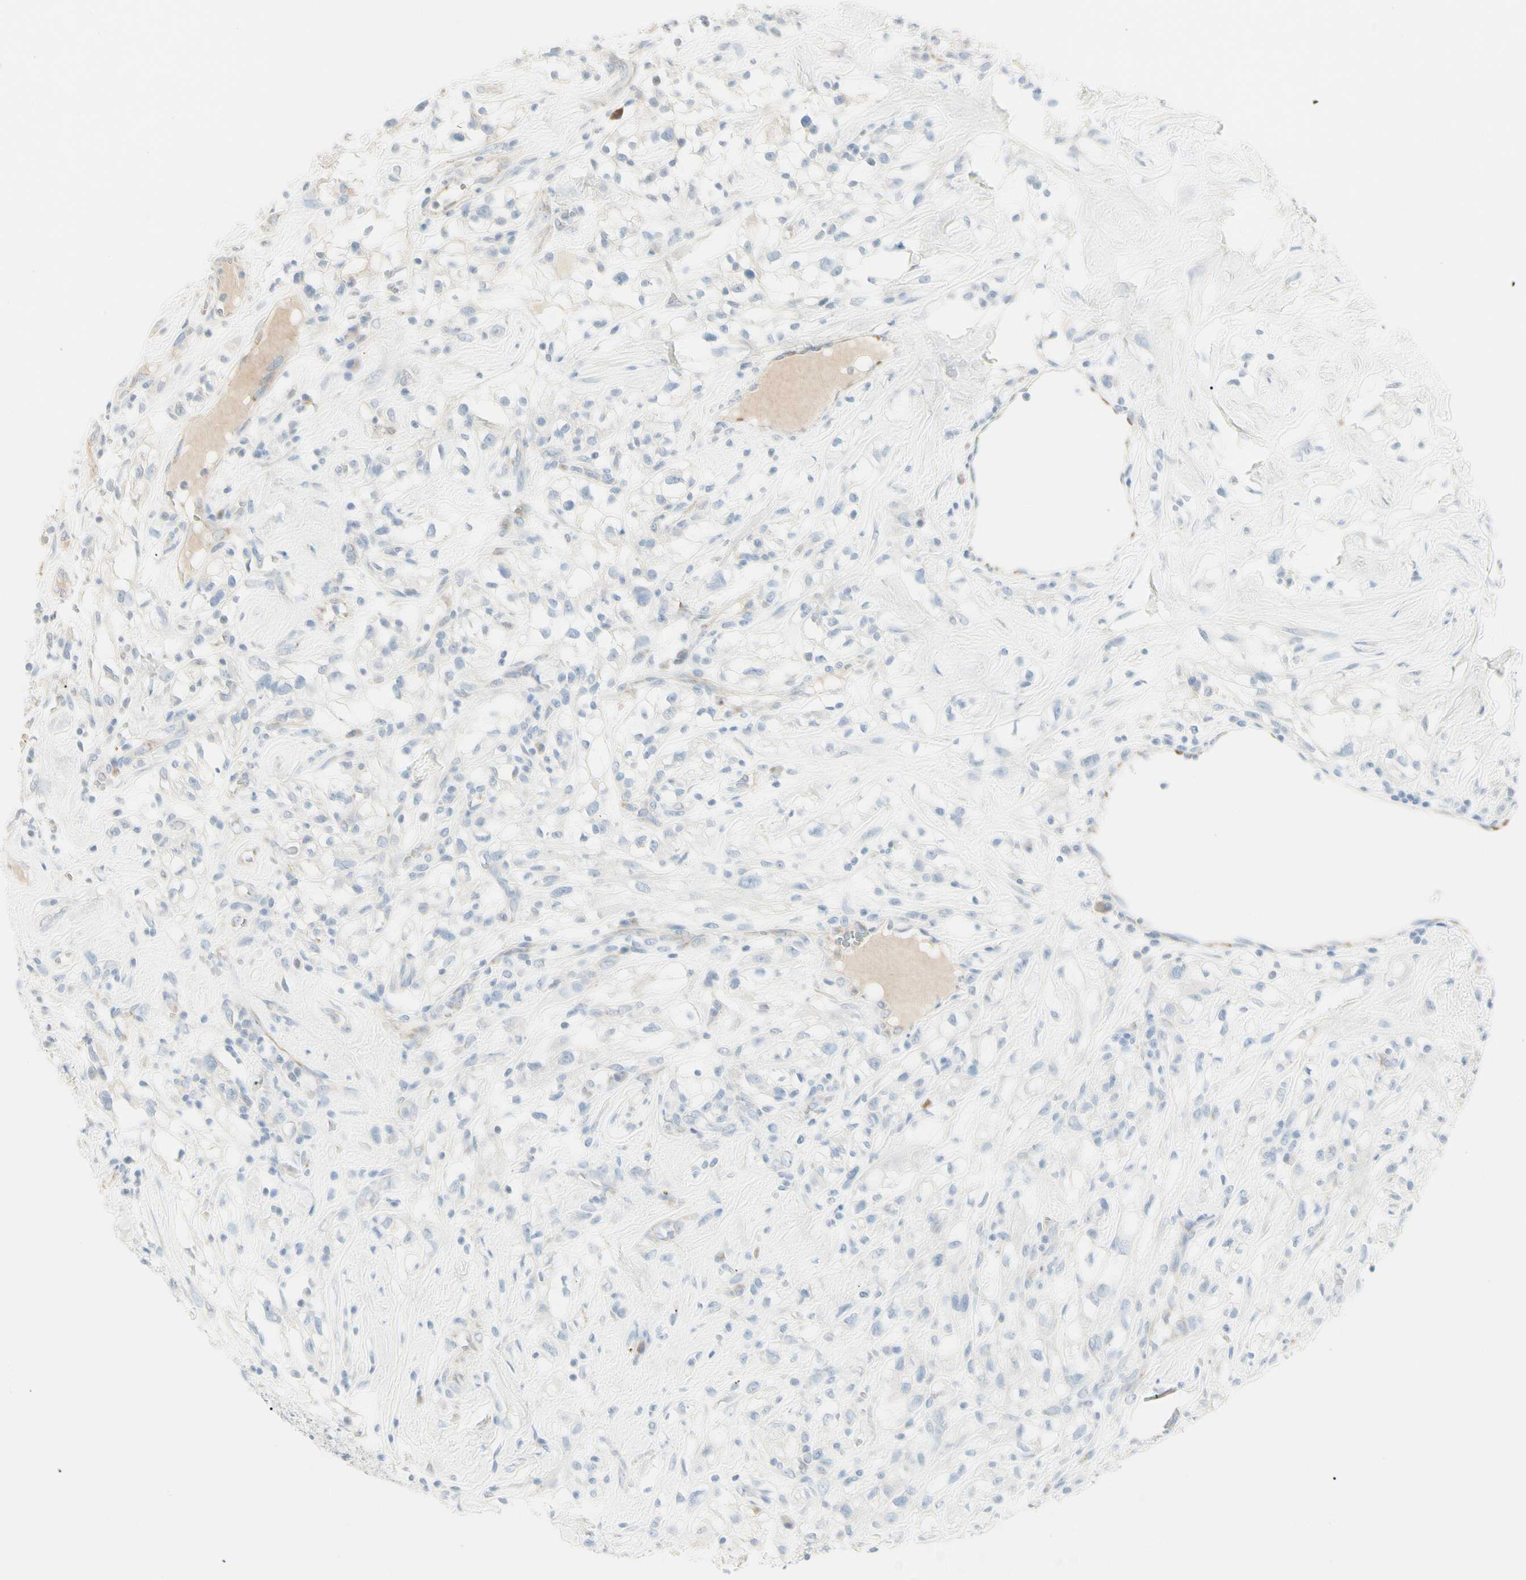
{"staining": {"intensity": "negative", "quantity": "none", "location": "none"}, "tissue": "renal cancer", "cell_type": "Tumor cells", "image_type": "cancer", "snomed": [{"axis": "morphology", "description": "Adenocarcinoma, NOS"}, {"axis": "topography", "description": "Kidney"}], "caption": "Human renal cancer stained for a protein using immunohistochemistry (IHC) demonstrates no expression in tumor cells.", "gene": "ALDH18A1", "patient": {"sex": "female", "age": 60}}